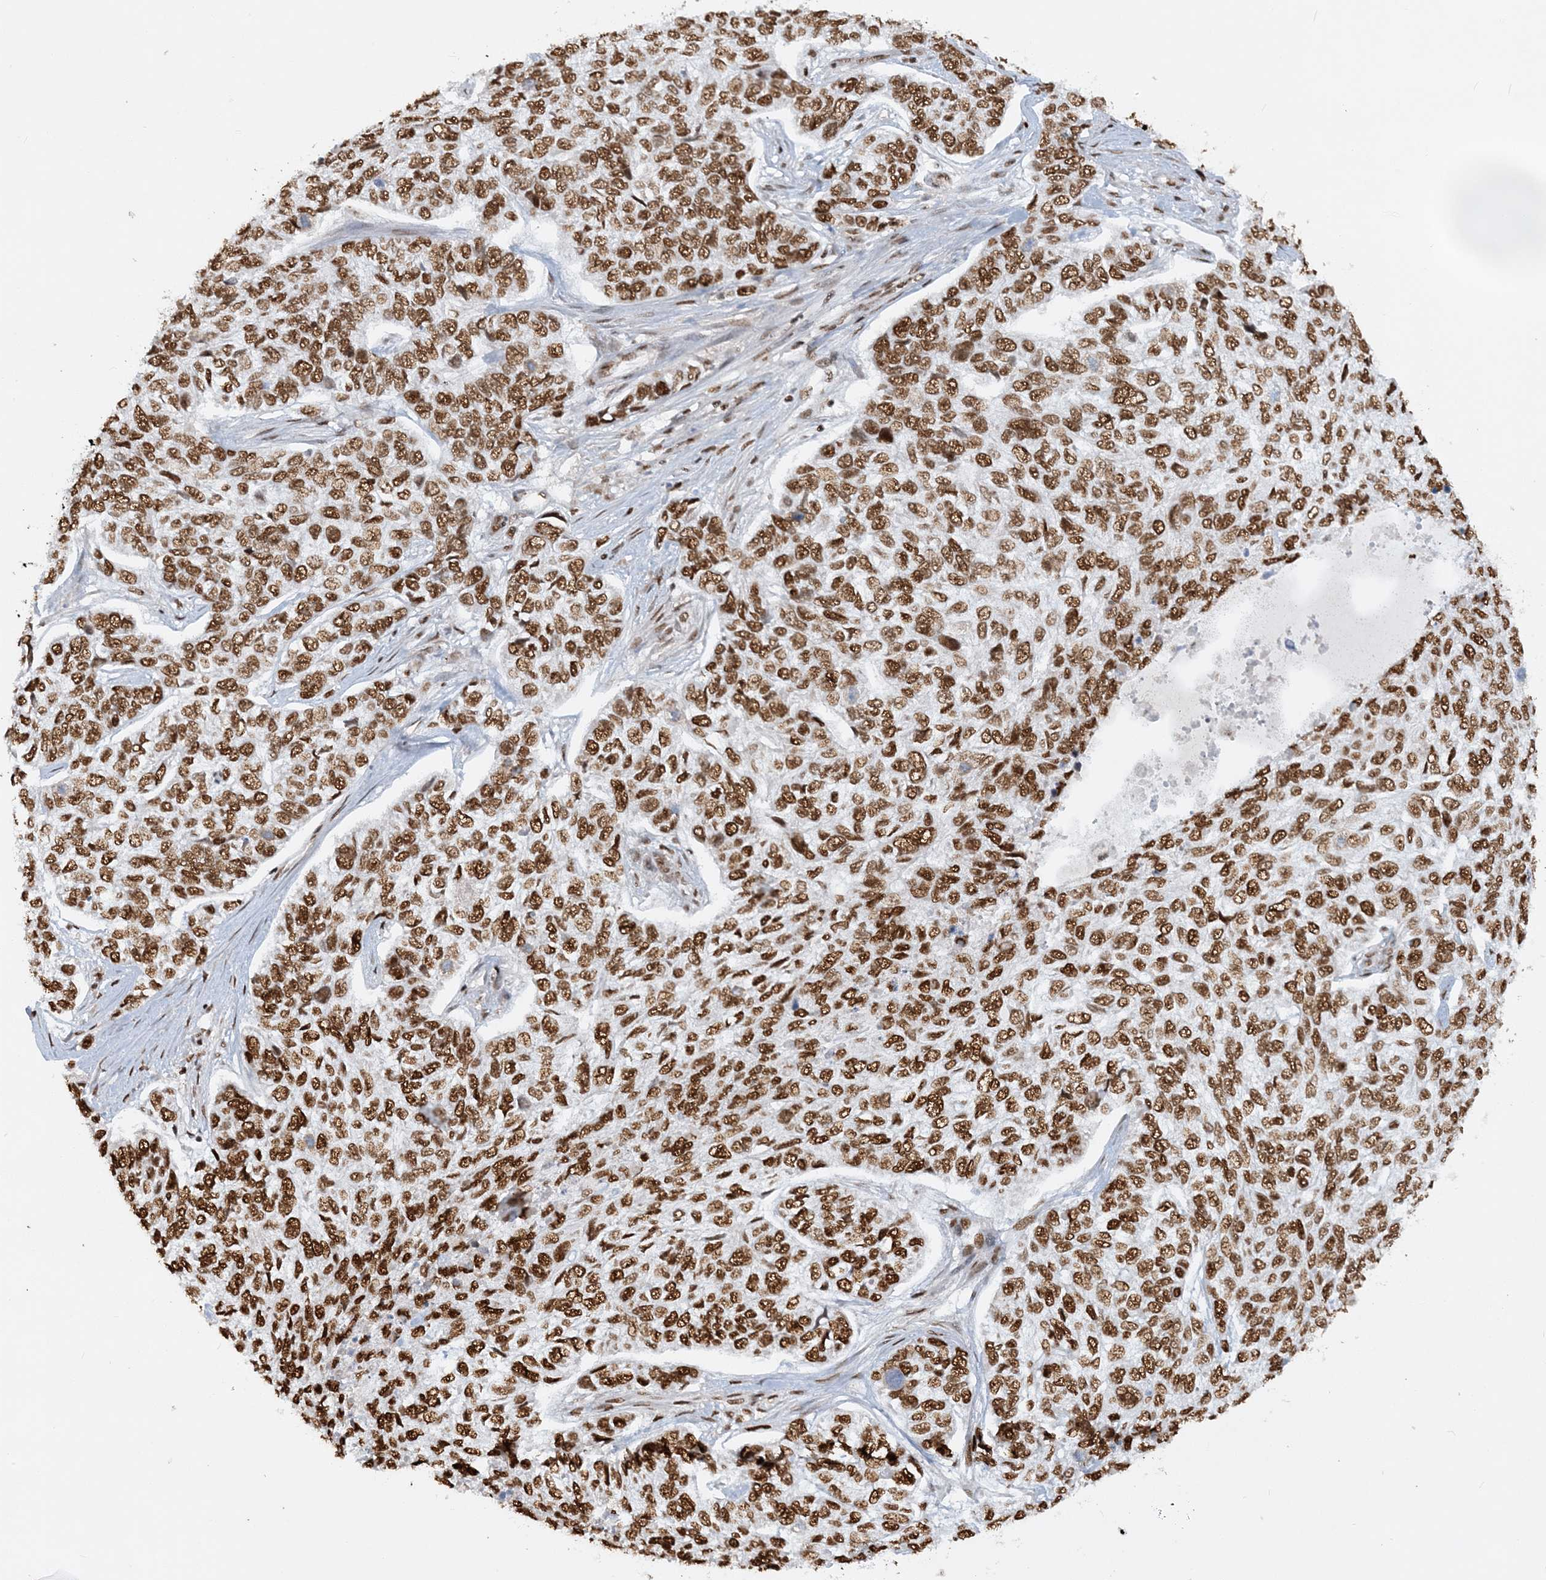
{"staining": {"intensity": "strong", "quantity": ">75%", "location": "nuclear"}, "tissue": "skin cancer", "cell_type": "Tumor cells", "image_type": "cancer", "snomed": [{"axis": "morphology", "description": "Basal cell carcinoma"}, {"axis": "topography", "description": "Skin"}], "caption": "Immunohistochemistry (IHC) image of basal cell carcinoma (skin) stained for a protein (brown), which displays high levels of strong nuclear staining in about >75% of tumor cells.", "gene": "DELE1", "patient": {"sex": "female", "age": 65}}